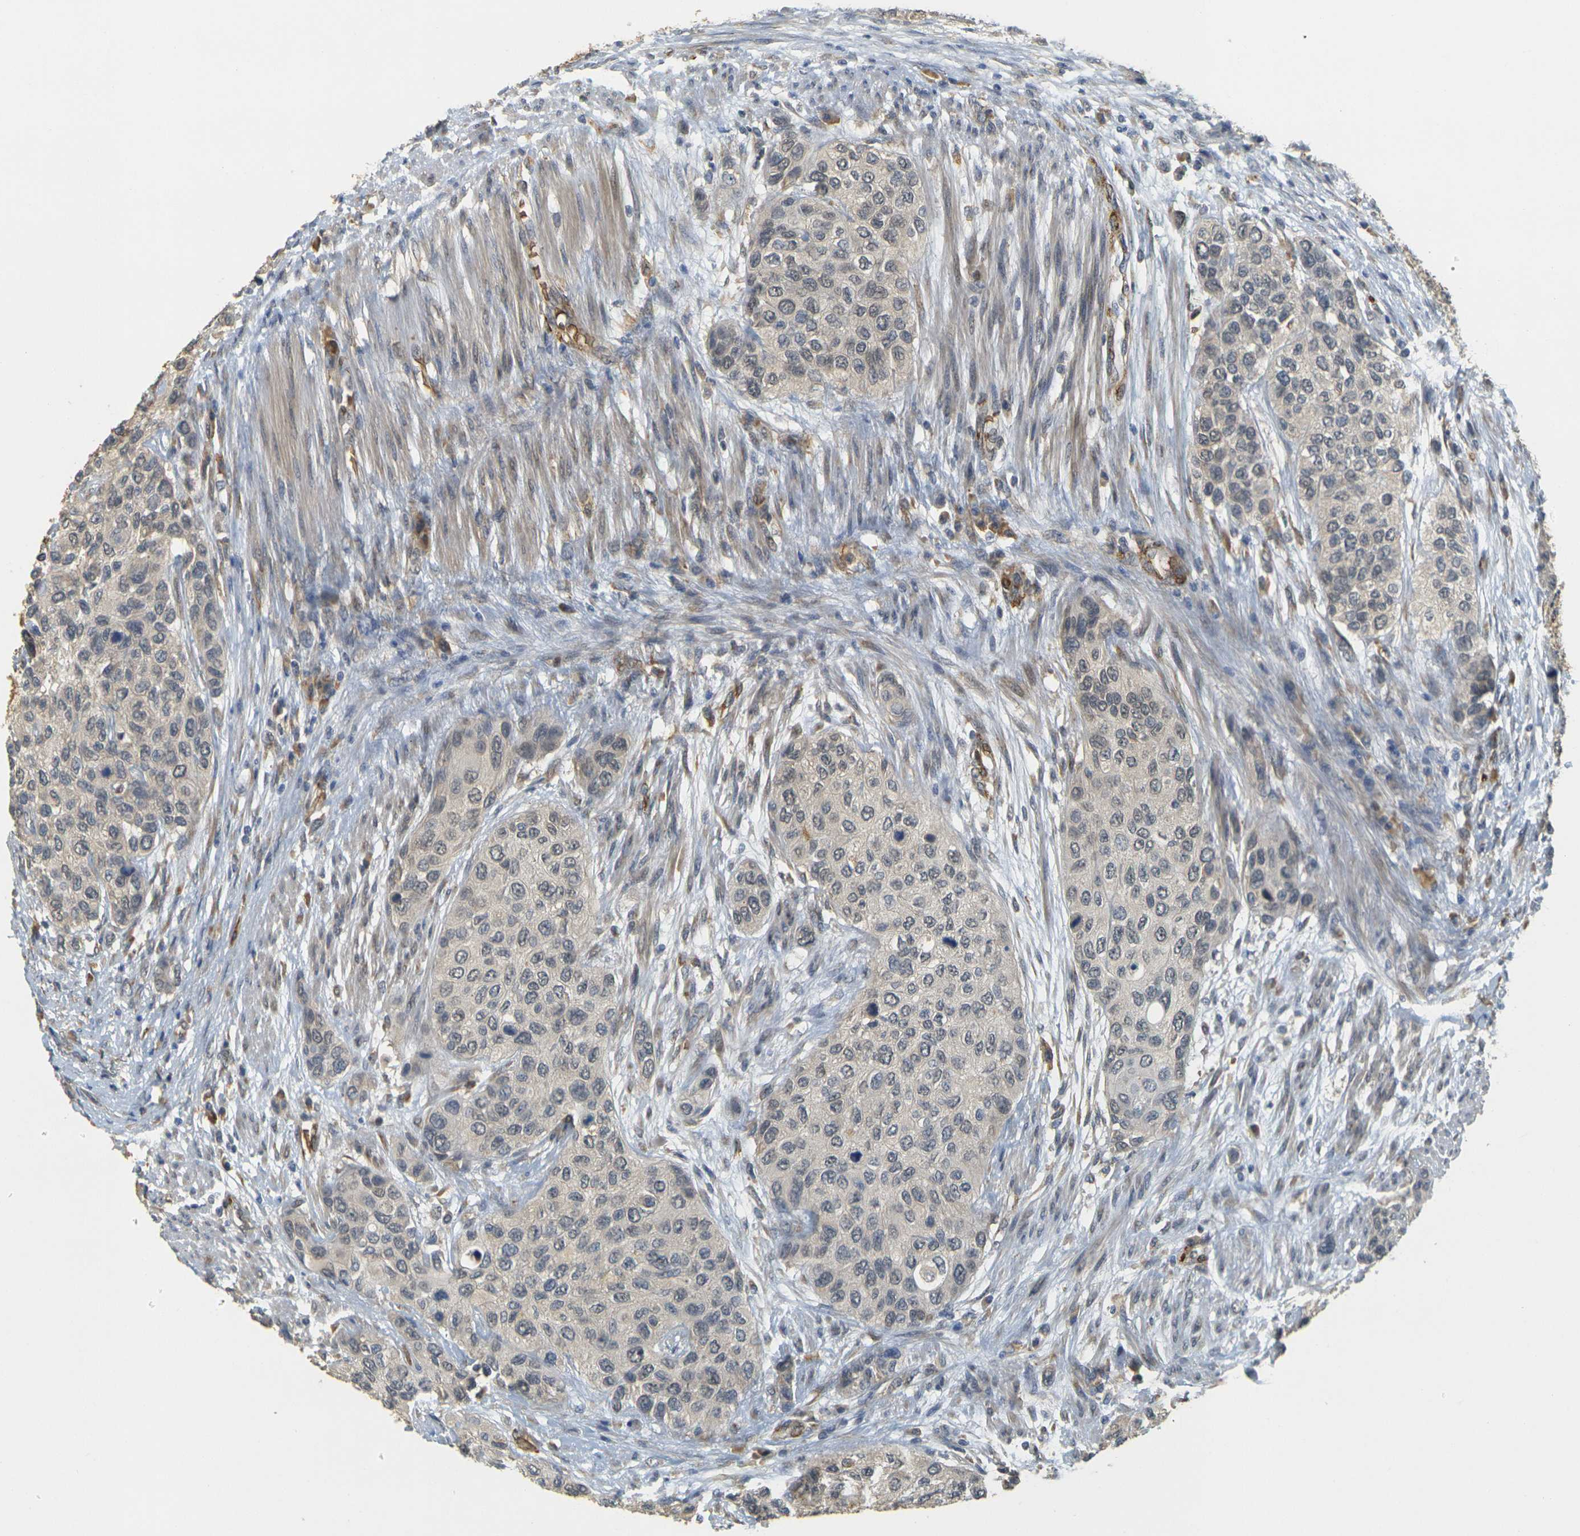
{"staining": {"intensity": "negative", "quantity": "none", "location": "none"}, "tissue": "urothelial cancer", "cell_type": "Tumor cells", "image_type": "cancer", "snomed": [{"axis": "morphology", "description": "Urothelial carcinoma, High grade"}, {"axis": "topography", "description": "Urinary bladder"}], "caption": "Micrograph shows no protein positivity in tumor cells of urothelial cancer tissue.", "gene": "MEGF9", "patient": {"sex": "female", "age": 56}}